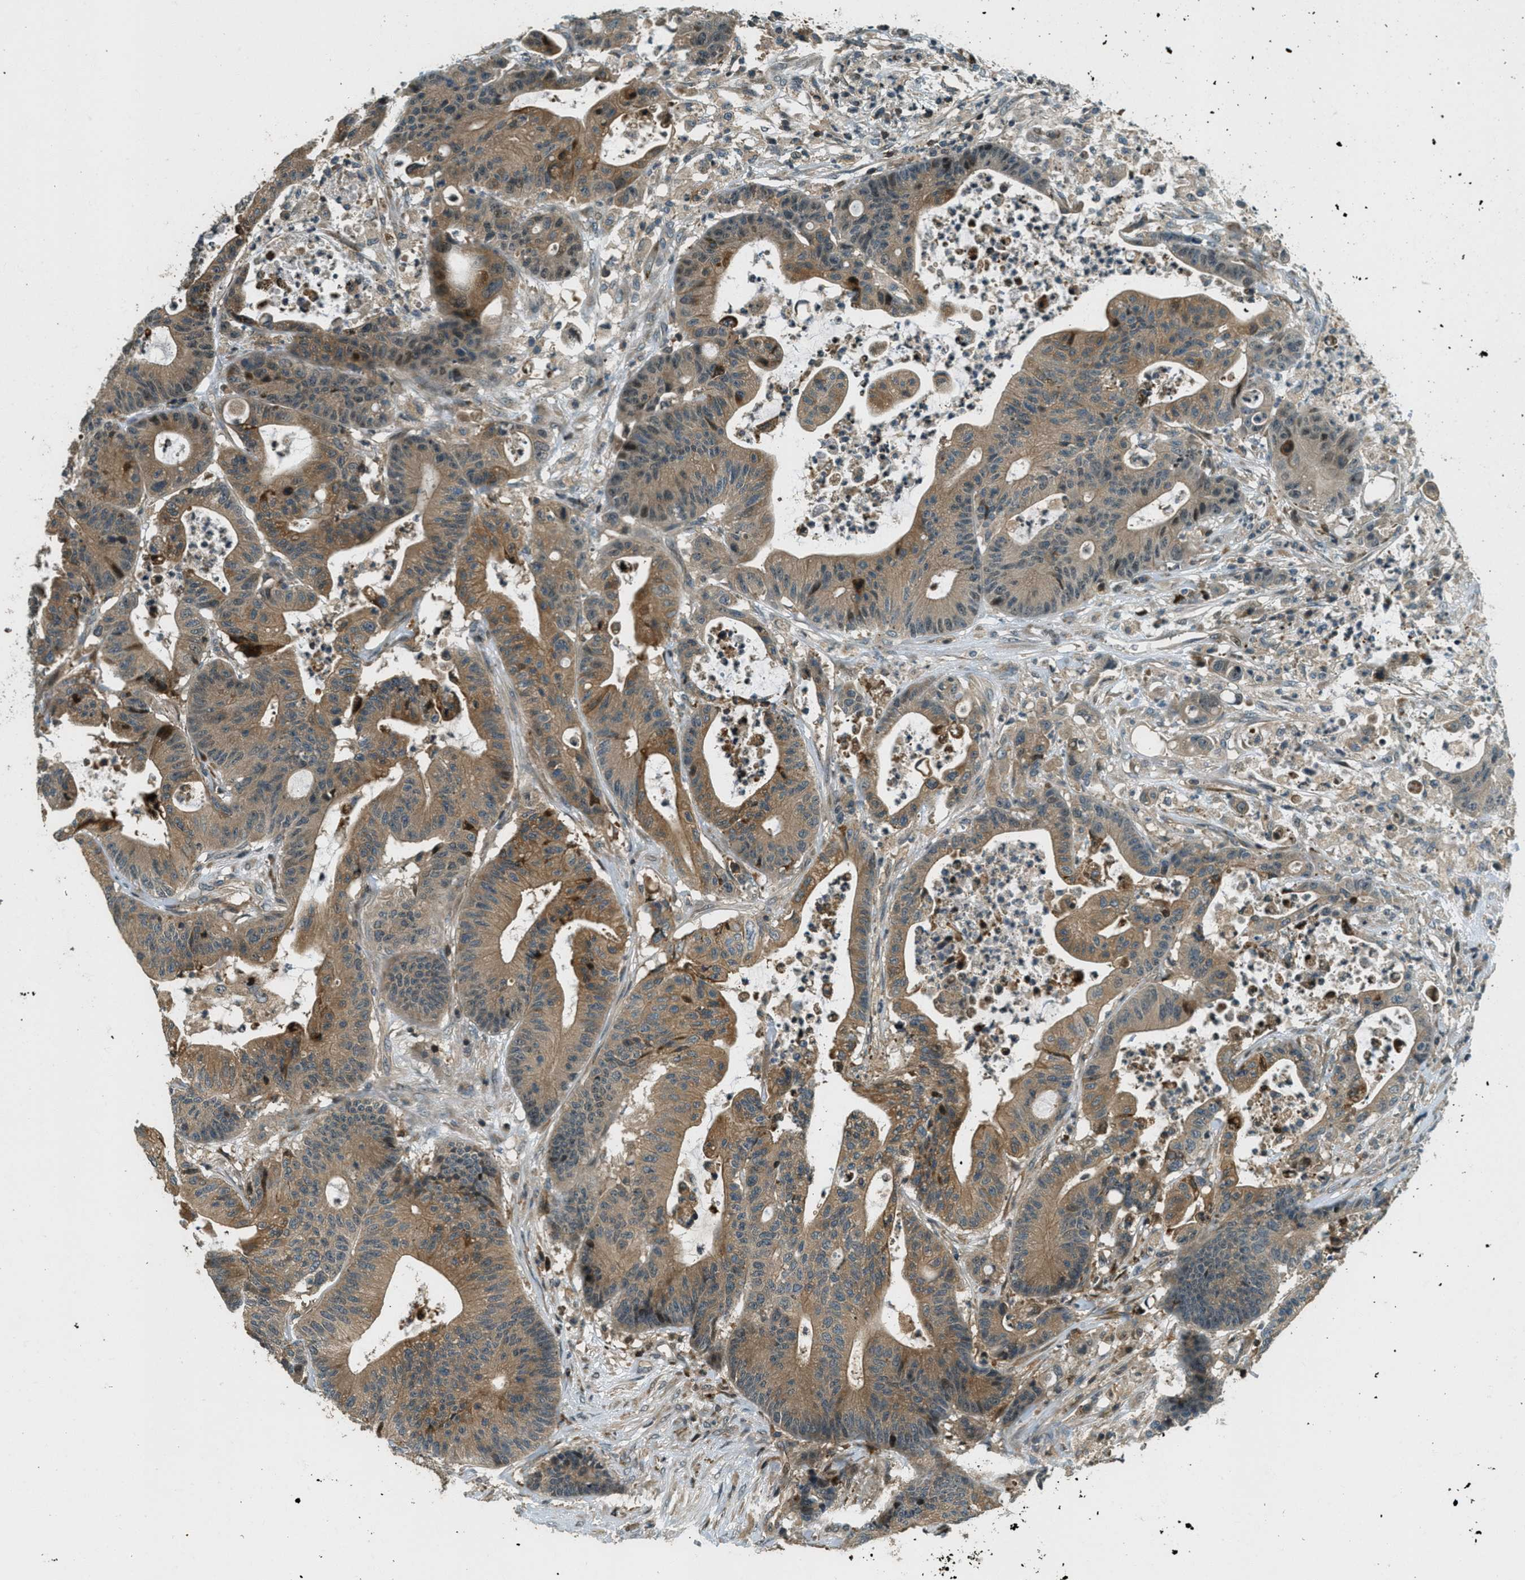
{"staining": {"intensity": "moderate", "quantity": ">75%", "location": "cytoplasmic/membranous"}, "tissue": "colorectal cancer", "cell_type": "Tumor cells", "image_type": "cancer", "snomed": [{"axis": "morphology", "description": "Adenocarcinoma, NOS"}, {"axis": "topography", "description": "Colon"}], "caption": "Immunohistochemical staining of adenocarcinoma (colorectal) shows medium levels of moderate cytoplasmic/membranous protein staining in approximately >75% of tumor cells.", "gene": "PTPN23", "patient": {"sex": "female", "age": 84}}